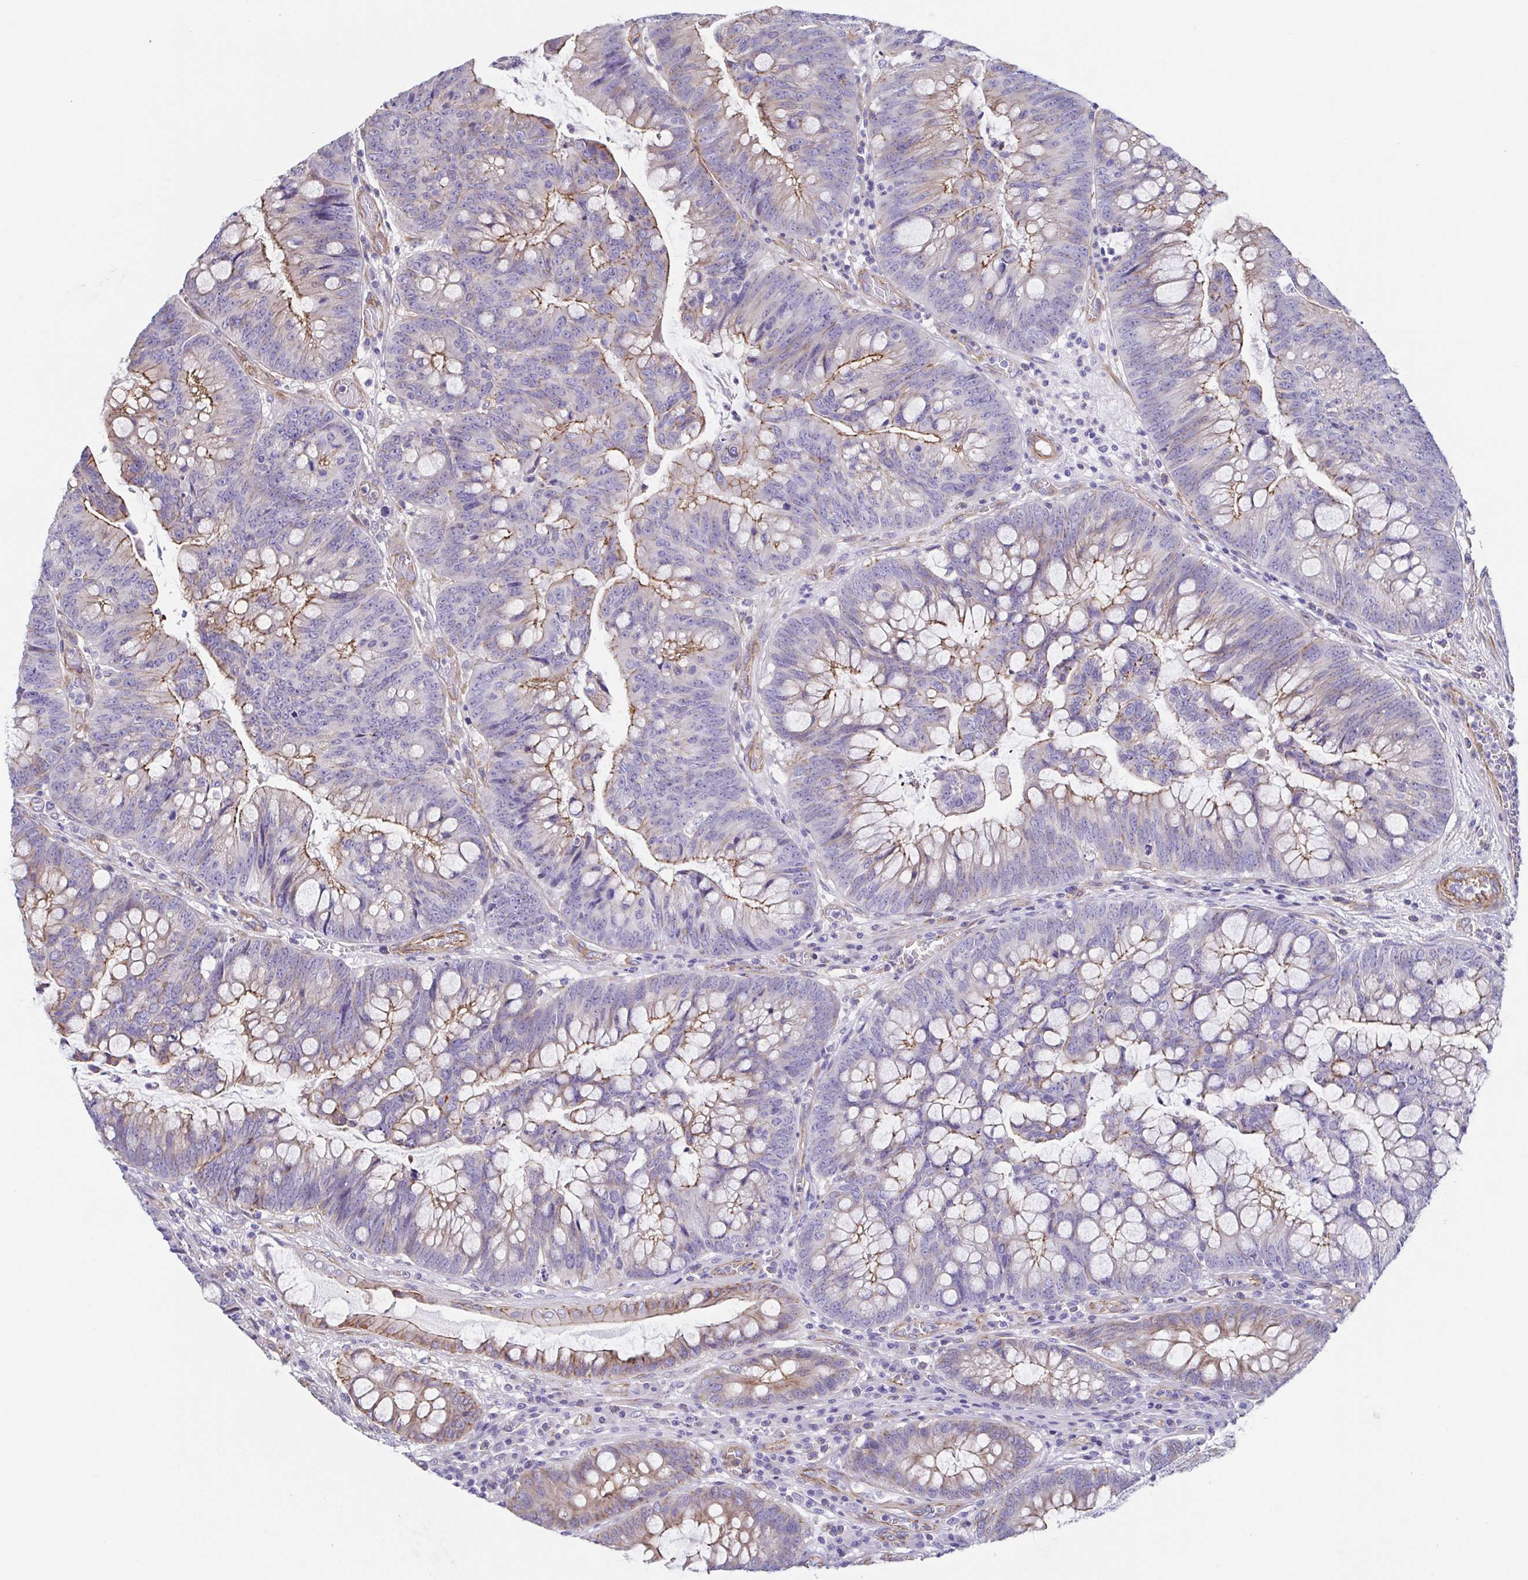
{"staining": {"intensity": "weak", "quantity": "25%-75%", "location": "cytoplasmic/membranous"}, "tissue": "colorectal cancer", "cell_type": "Tumor cells", "image_type": "cancer", "snomed": [{"axis": "morphology", "description": "Adenocarcinoma, NOS"}, {"axis": "topography", "description": "Colon"}], "caption": "Immunohistochemistry (IHC) histopathology image of neoplastic tissue: colorectal adenocarcinoma stained using immunohistochemistry demonstrates low levels of weak protein expression localized specifically in the cytoplasmic/membranous of tumor cells, appearing as a cytoplasmic/membranous brown color.", "gene": "TRAM2", "patient": {"sex": "male", "age": 62}}